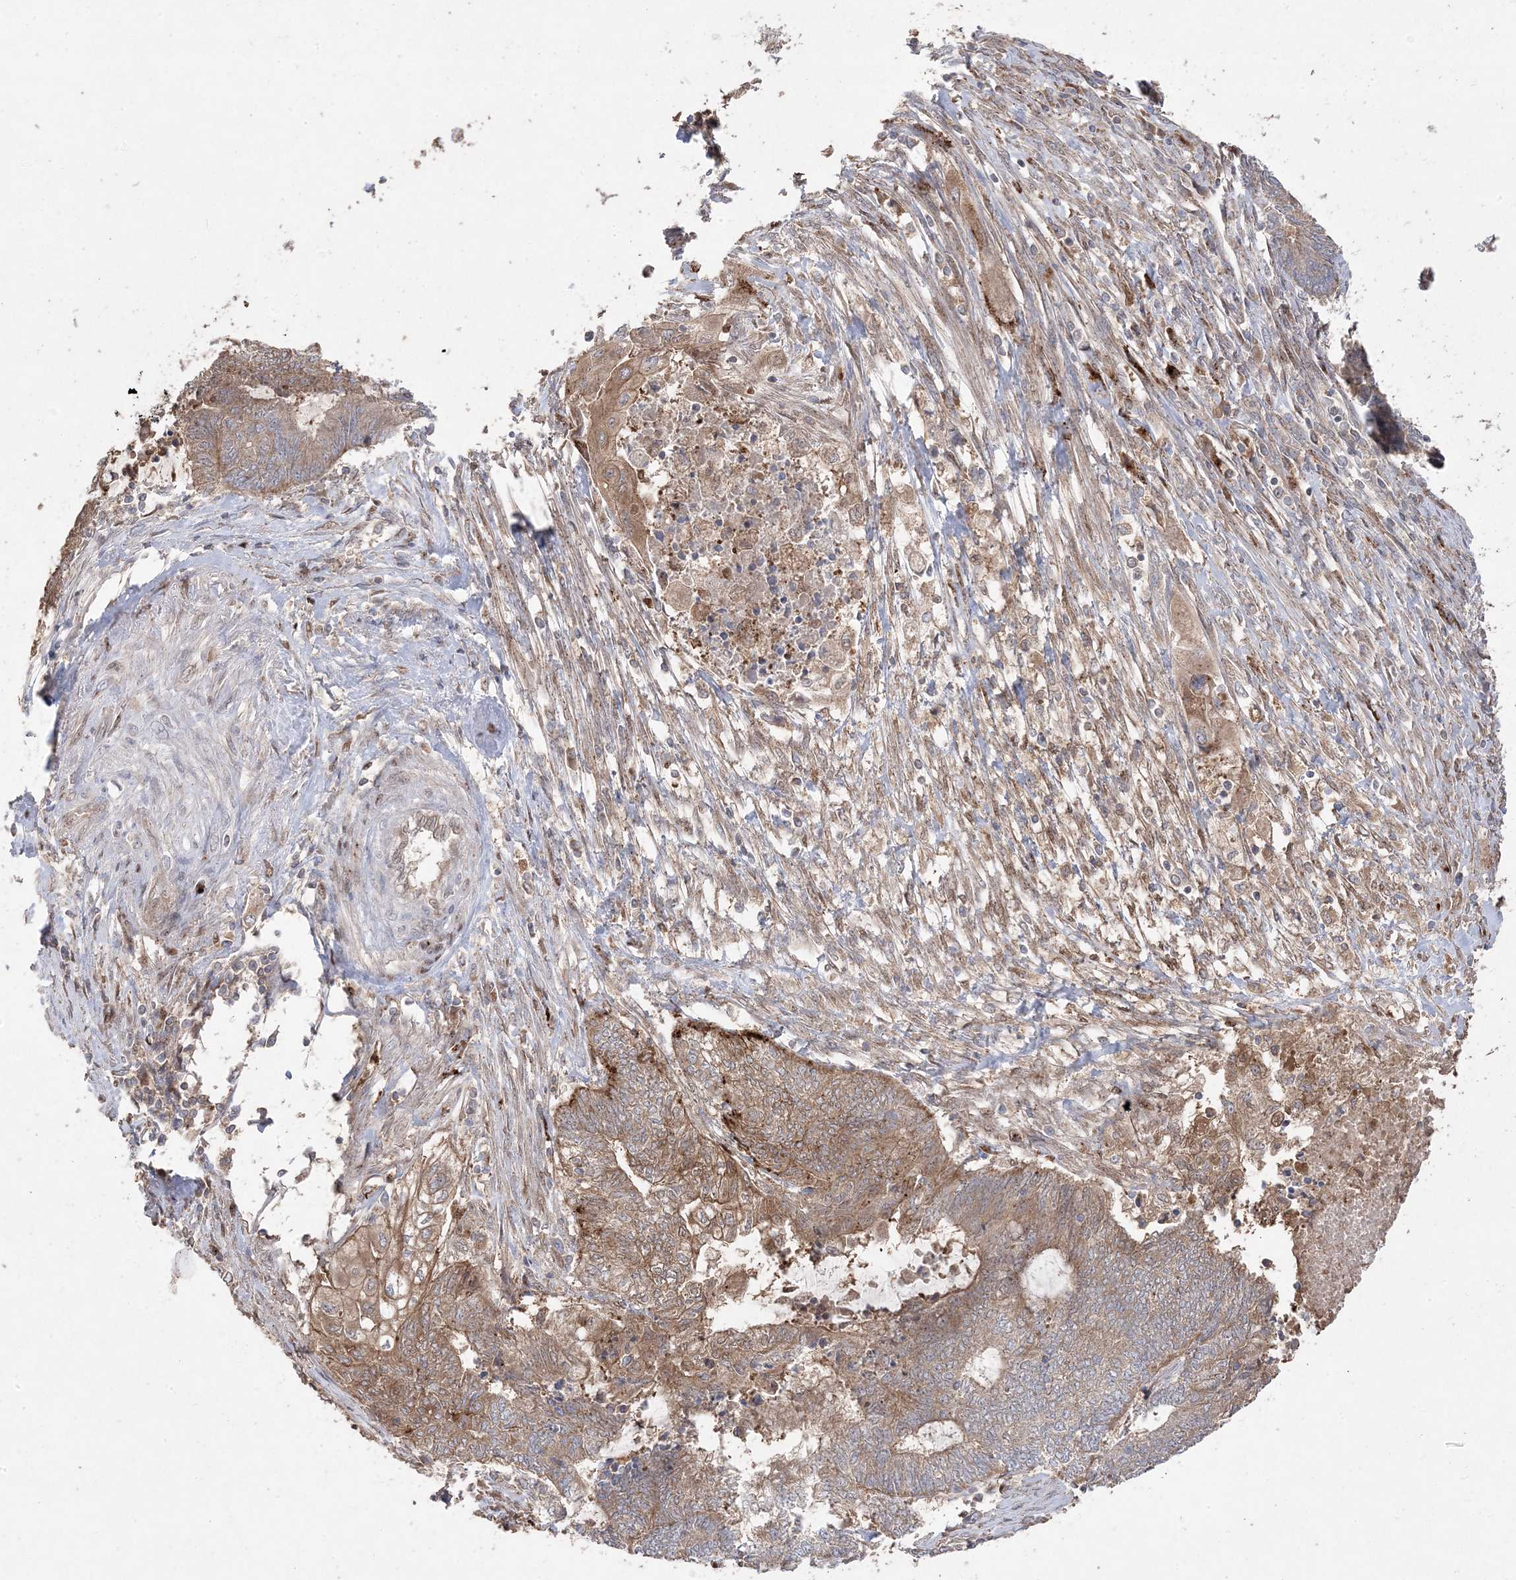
{"staining": {"intensity": "moderate", "quantity": ">75%", "location": "cytoplasmic/membranous"}, "tissue": "endometrial cancer", "cell_type": "Tumor cells", "image_type": "cancer", "snomed": [{"axis": "morphology", "description": "Adenocarcinoma, NOS"}, {"axis": "topography", "description": "Uterus"}, {"axis": "topography", "description": "Endometrium"}], "caption": "Endometrial cancer stained for a protein (brown) shows moderate cytoplasmic/membranous positive positivity in approximately >75% of tumor cells.", "gene": "PPOX", "patient": {"sex": "female", "age": 70}}